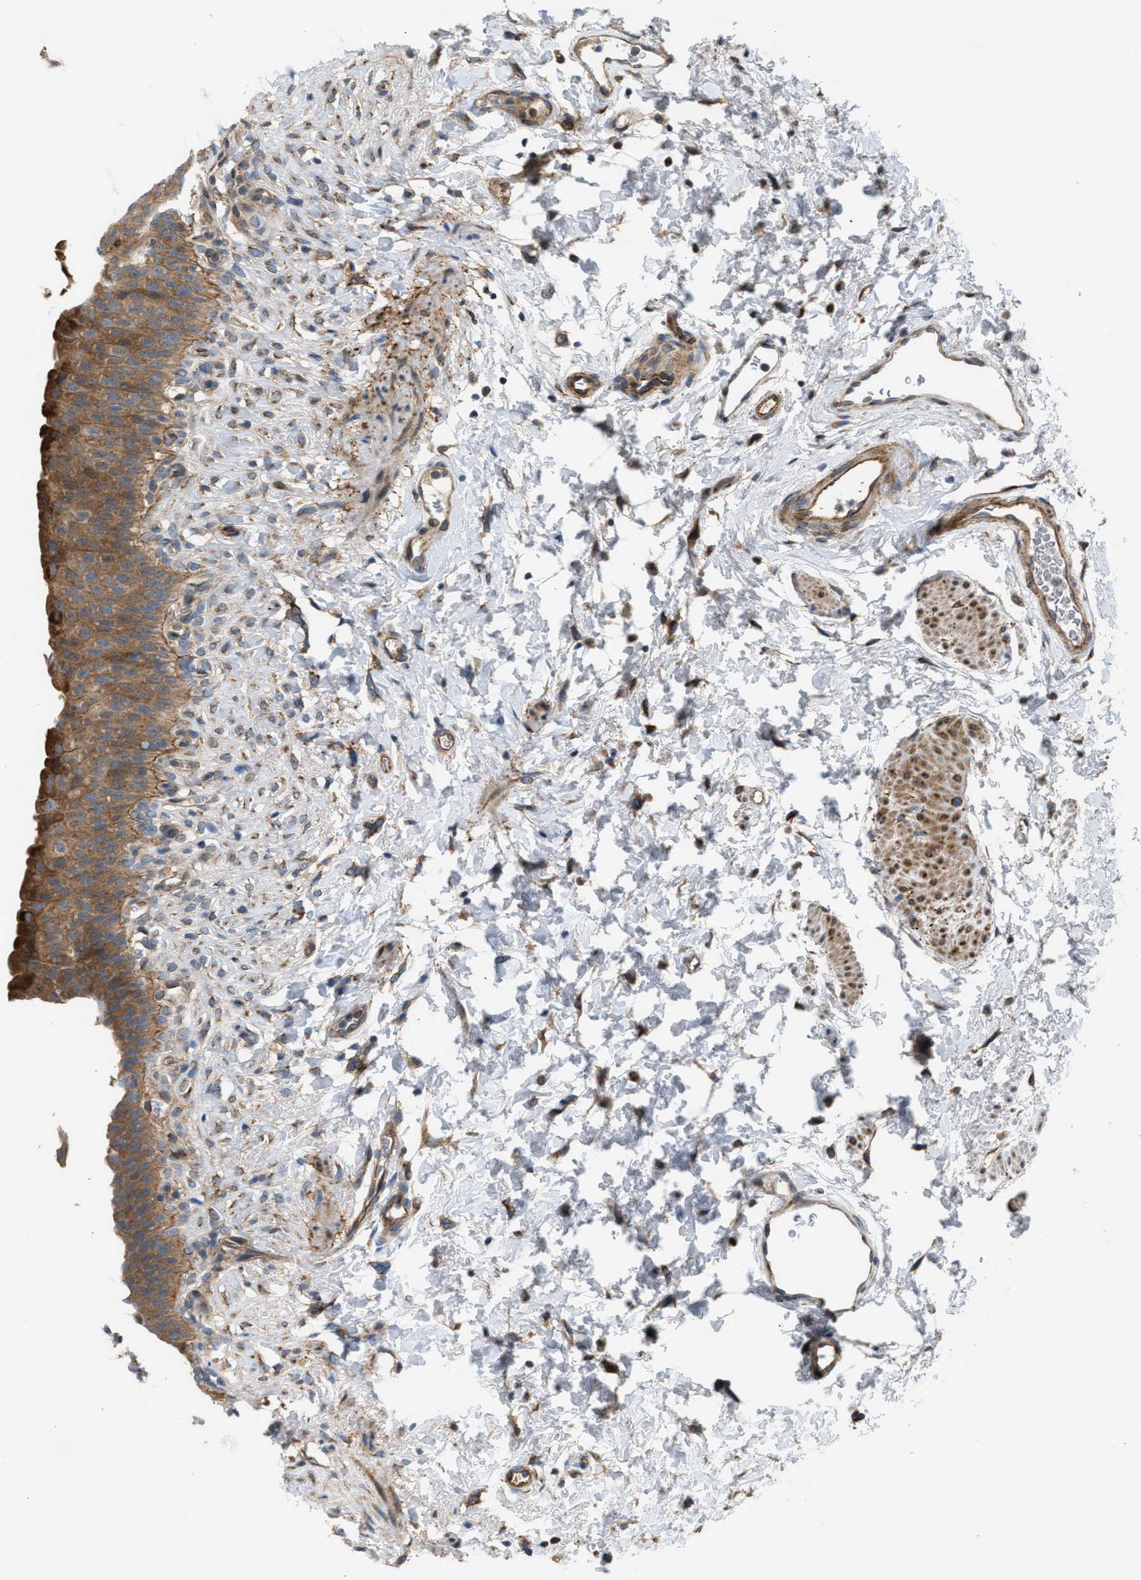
{"staining": {"intensity": "moderate", "quantity": ">75%", "location": "cytoplasmic/membranous"}, "tissue": "urinary bladder", "cell_type": "Urothelial cells", "image_type": "normal", "snomed": [{"axis": "morphology", "description": "Normal tissue, NOS"}, {"axis": "topography", "description": "Urinary bladder"}], "caption": "High-power microscopy captured an immunohistochemistry image of benign urinary bladder, revealing moderate cytoplasmic/membranous expression in about >75% of urothelial cells.", "gene": "CYB5D1", "patient": {"sex": "female", "age": 79}}